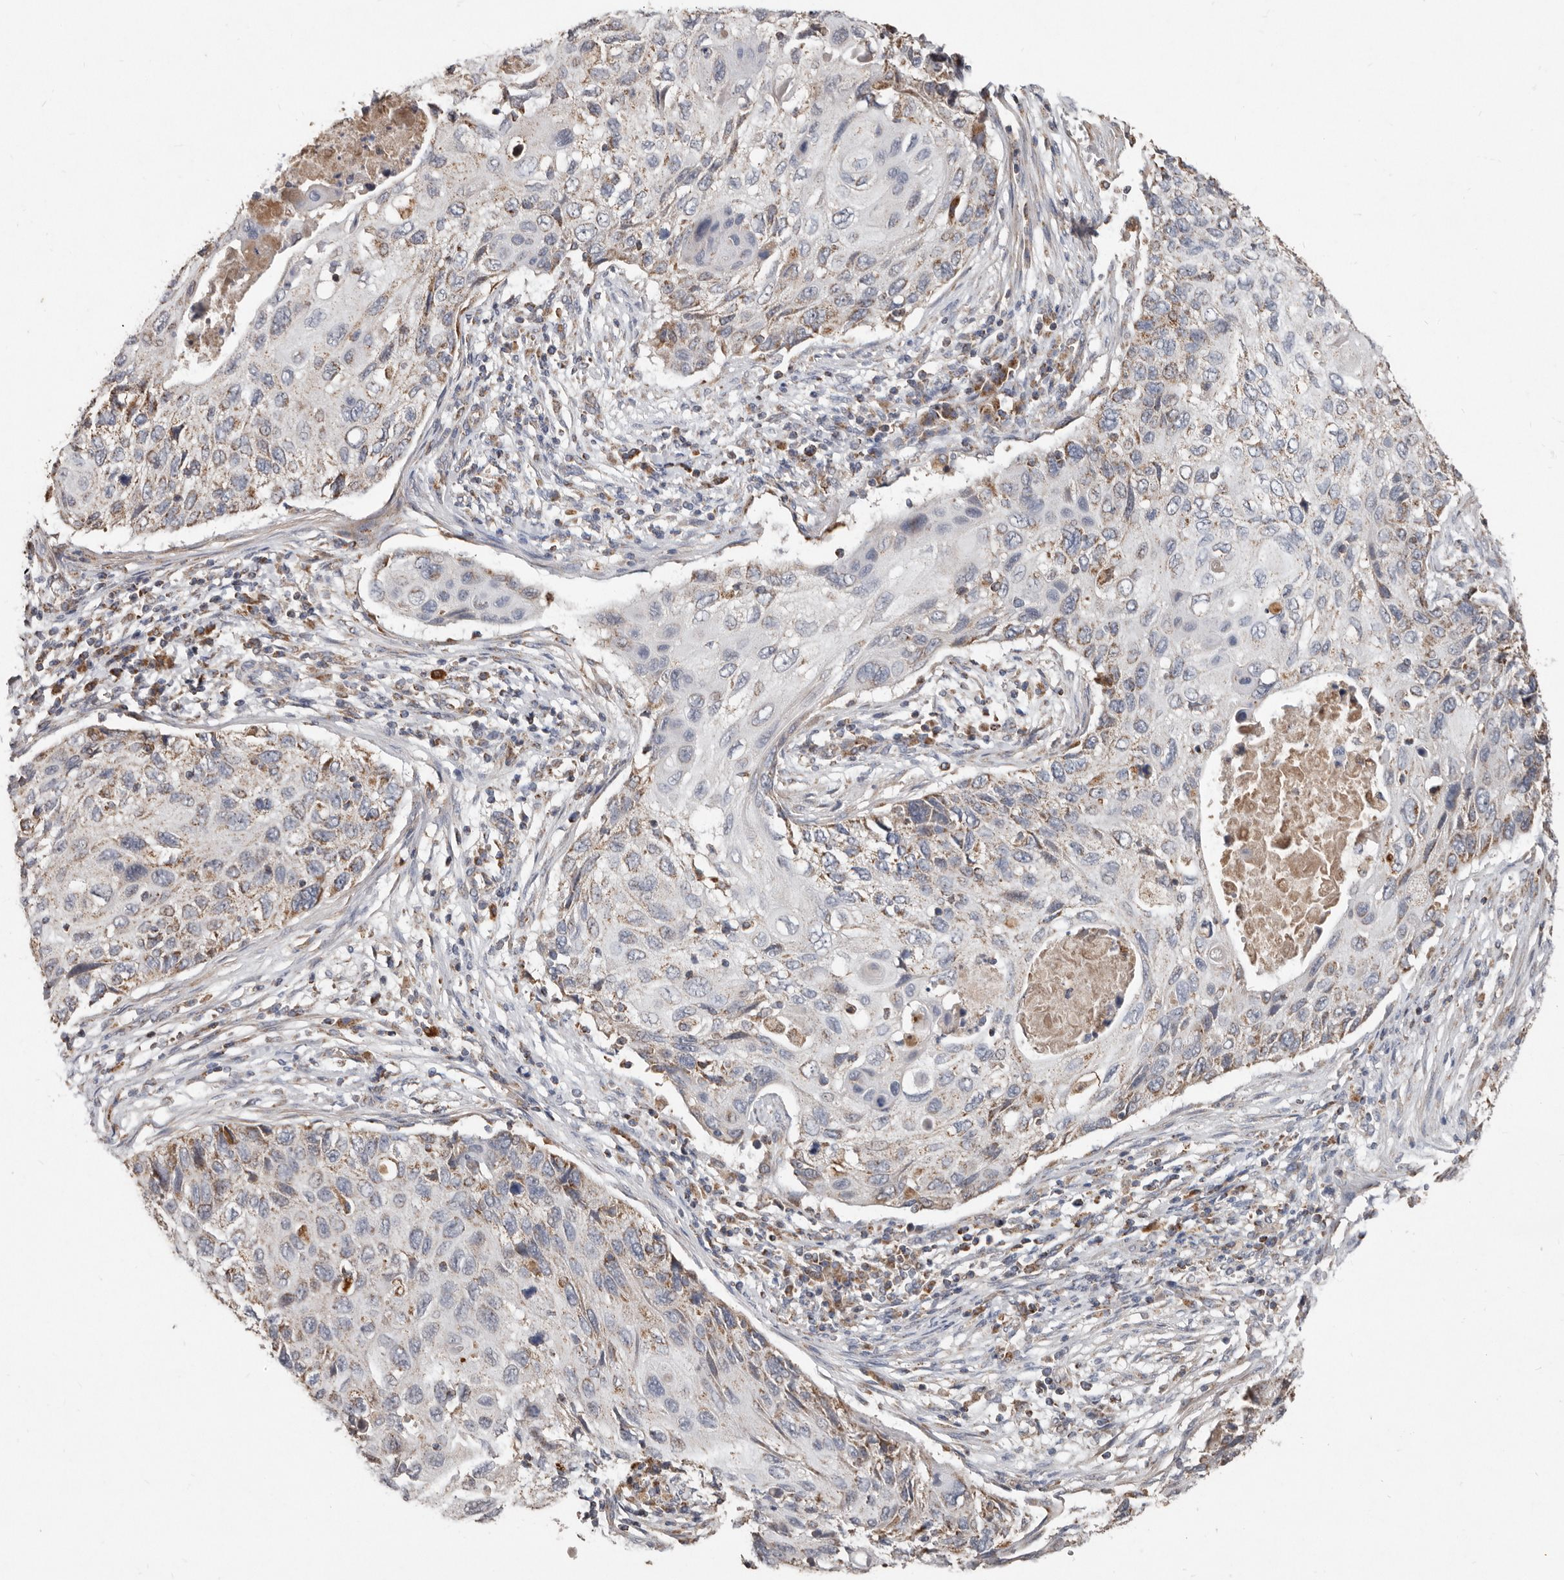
{"staining": {"intensity": "weak", "quantity": "<25%", "location": "cytoplasmic/membranous"}, "tissue": "cervical cancer", "cell_type": "Tumor cells", "image_type": "cancer", "snomed": [{"axis": "morphology", "description": "Squamous cell carcinoma, NOS"}, {"axis": "topography", "description": "Cervix"}], "caption": "The image displays no significant staining in tumor cells of squamous cell carcinoma (cervical). (Brightfield microscopy of DAB IHC at high magnification).", "gene": "KIF26B", "patient": {"sex": "female", "age": 70}}